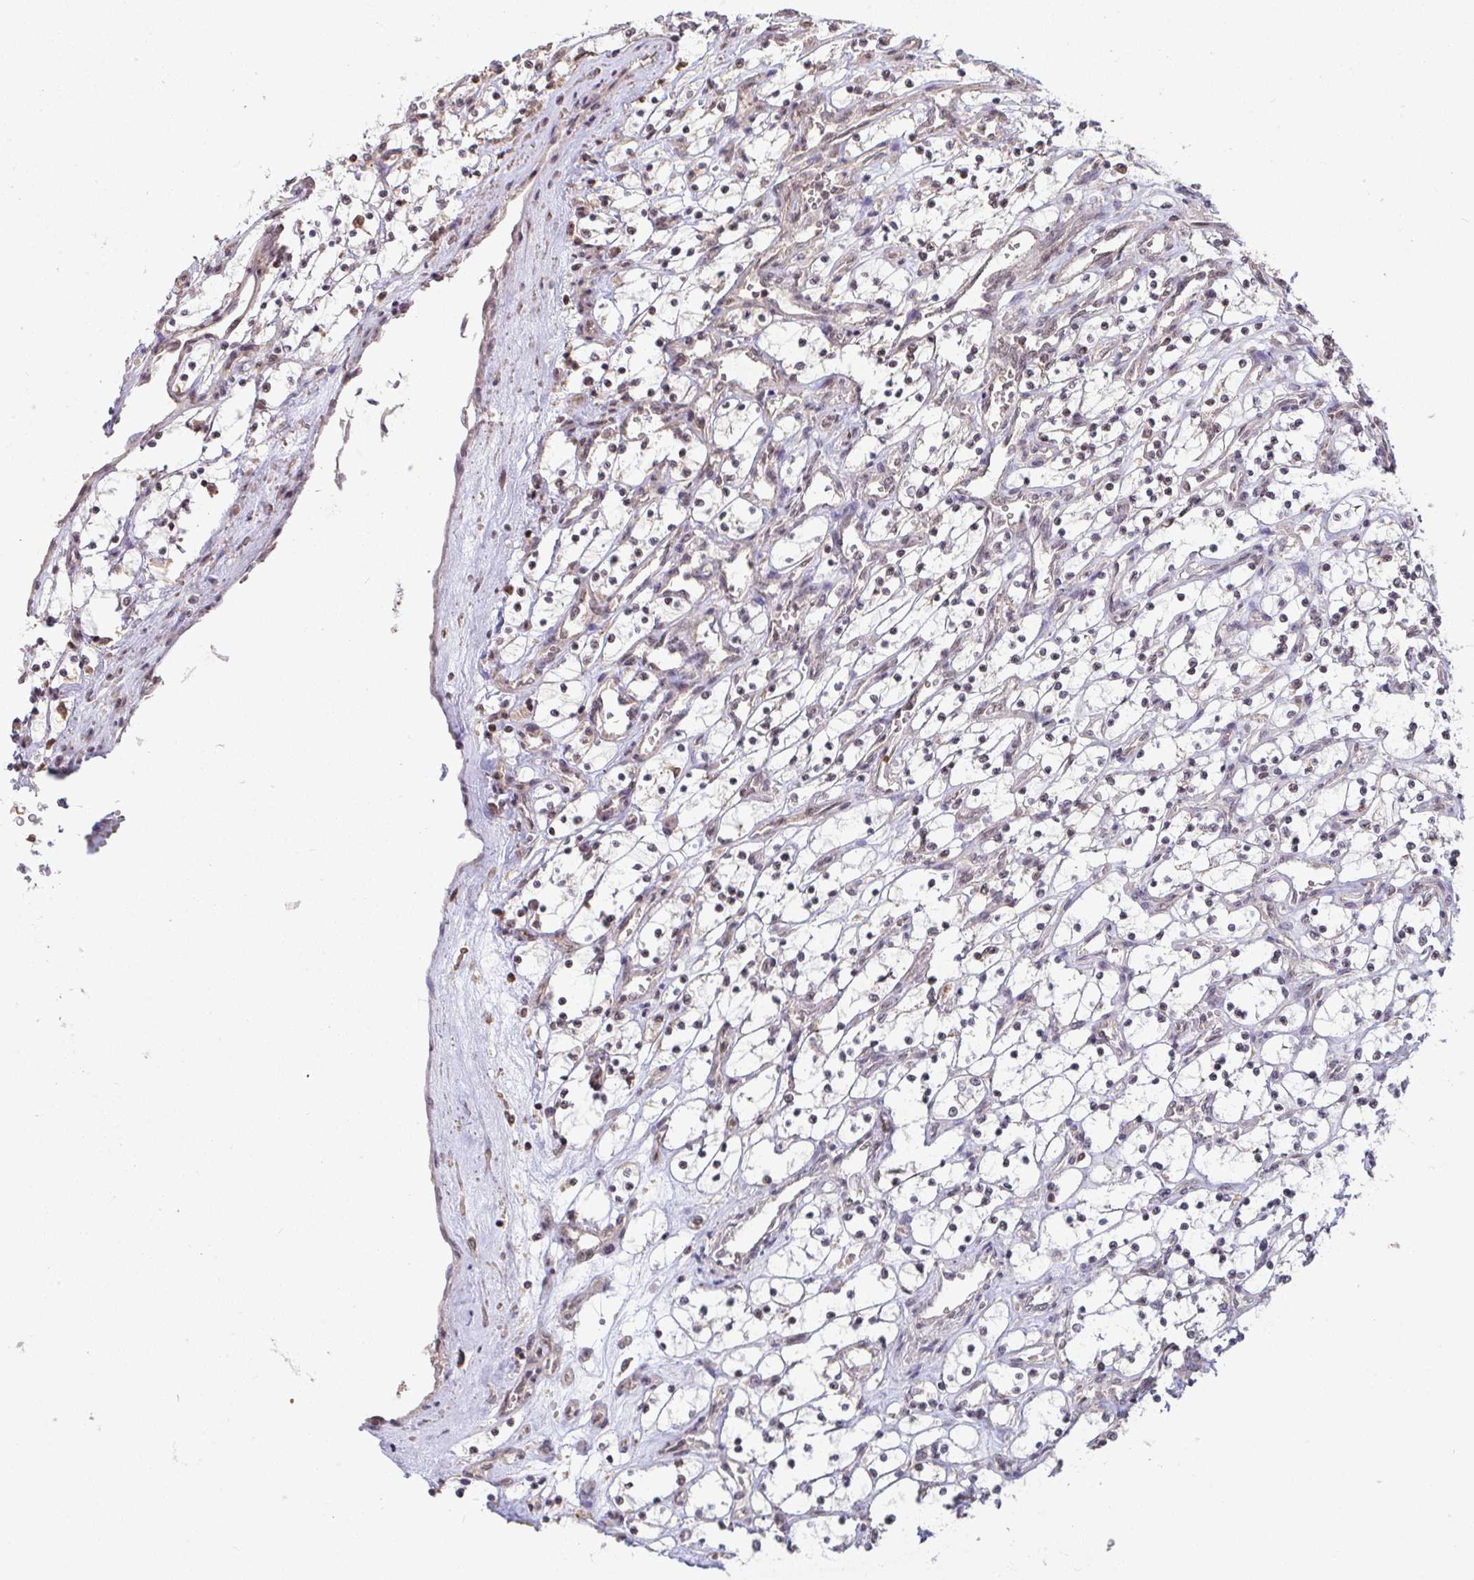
{"staining": {"intensity": "negative", "quantity": "none", "location": "none"}, "tissue": "renal cancer", "cell_type": "Tumor cells", "image_type": "cancer", "snomed": [{"axis": "morphology", "description": "Adenocarcinoma, NOS"}, {"axis": "topography", "description": "Kidney"}], "caption": "This is a image of immunohistochemistry staining of renal cancer, which shows no staining in tumor cells.", "gene": "SAP30", "patient": {"sex": "female", "age": 69}}